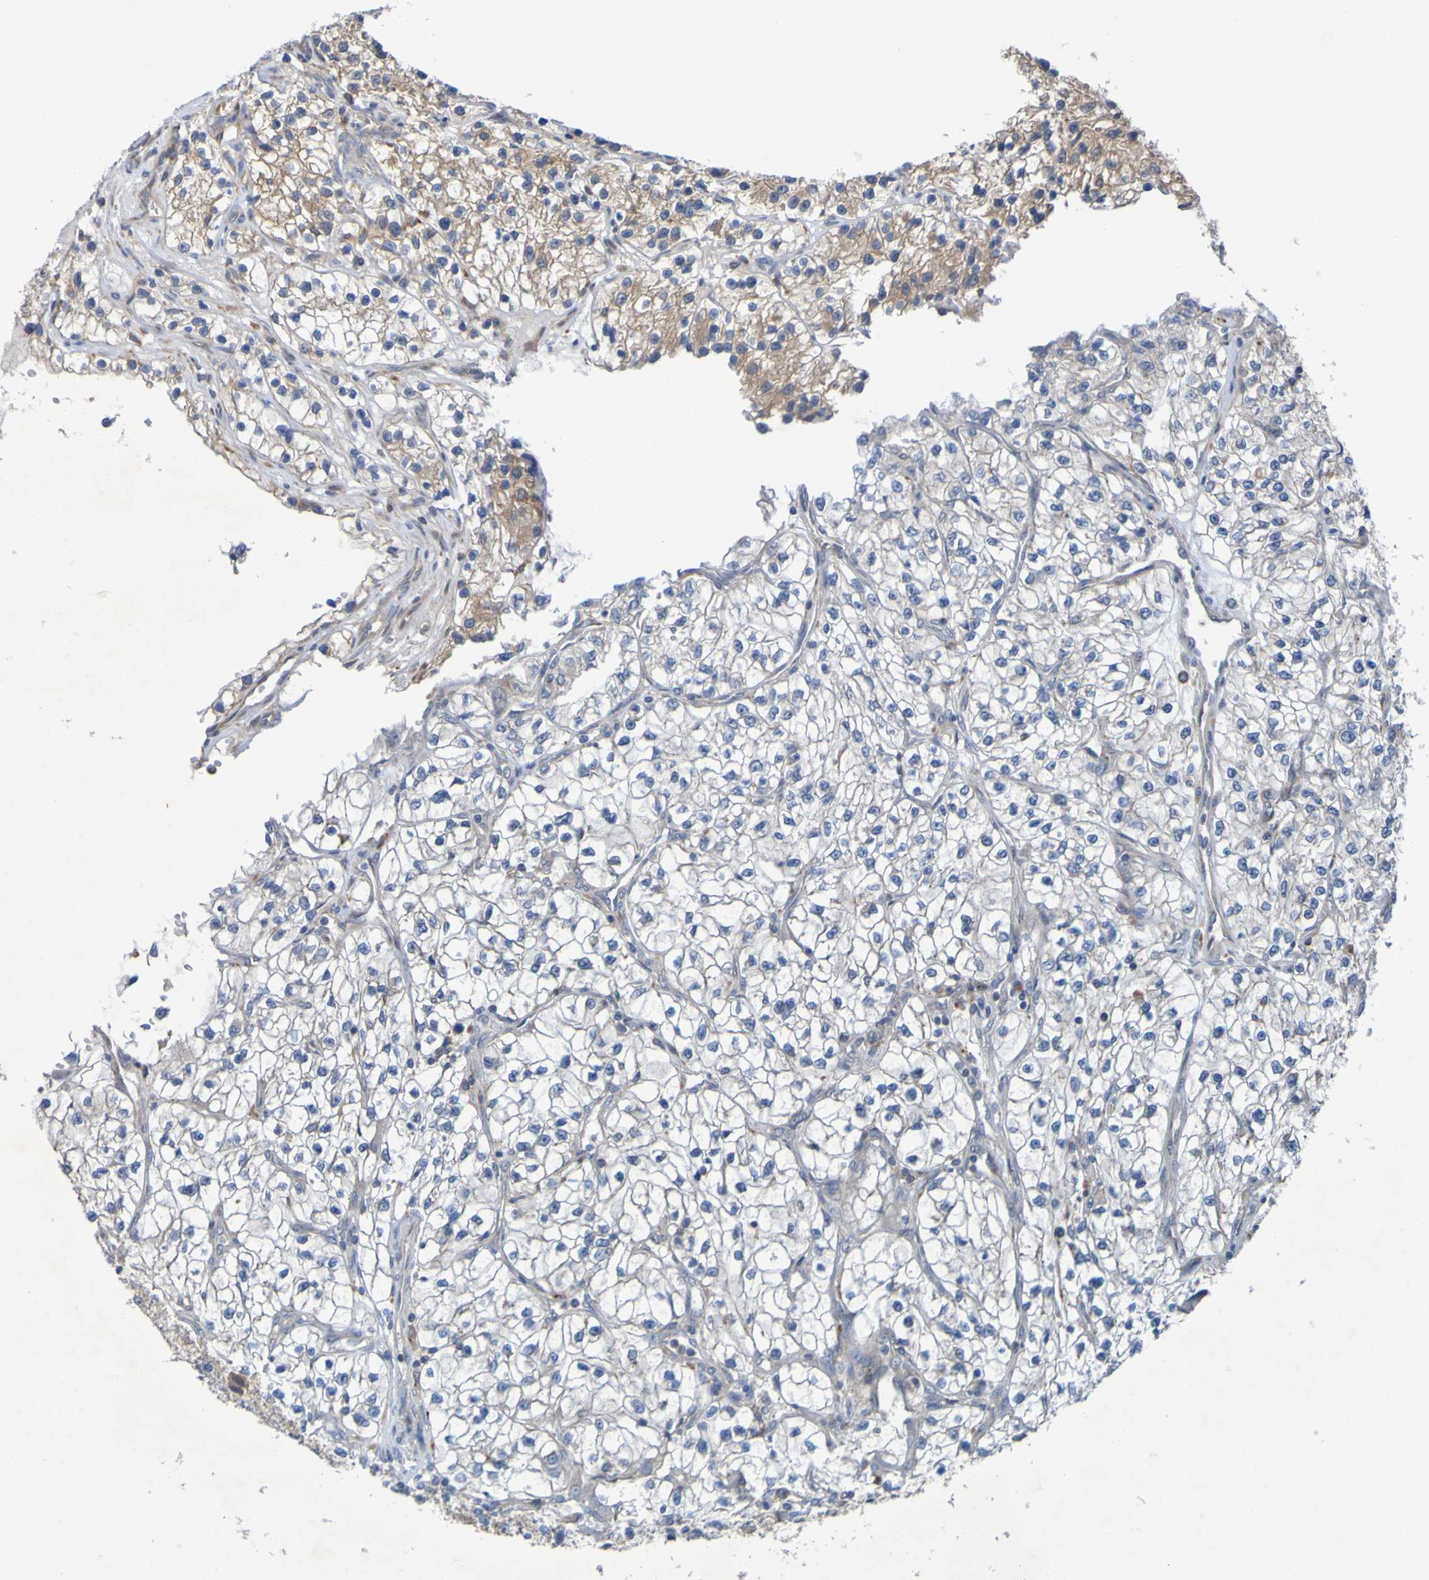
{"staining": {"intensity": "weak", "quantity": "<25%", "location": "cytoplasmic/membranous"}, "tissue": "renal cancer", "cell_type": "Tumor cells", "image_type": "cancer", "snomed": [{"axis": "morphology", "description": "Adenocarcinoma, NOS"}, {"axis": "topography", "description": "Kidney"}], "caption": "An immunohistochemistry histopathology image of renal cancer (adenocarcinoma) is shown. There is no staining in tumor cells of renal cancer (adenocarcinoma).", "gene": "SDK1", "patient": {"sex": "female", "age": 57}}